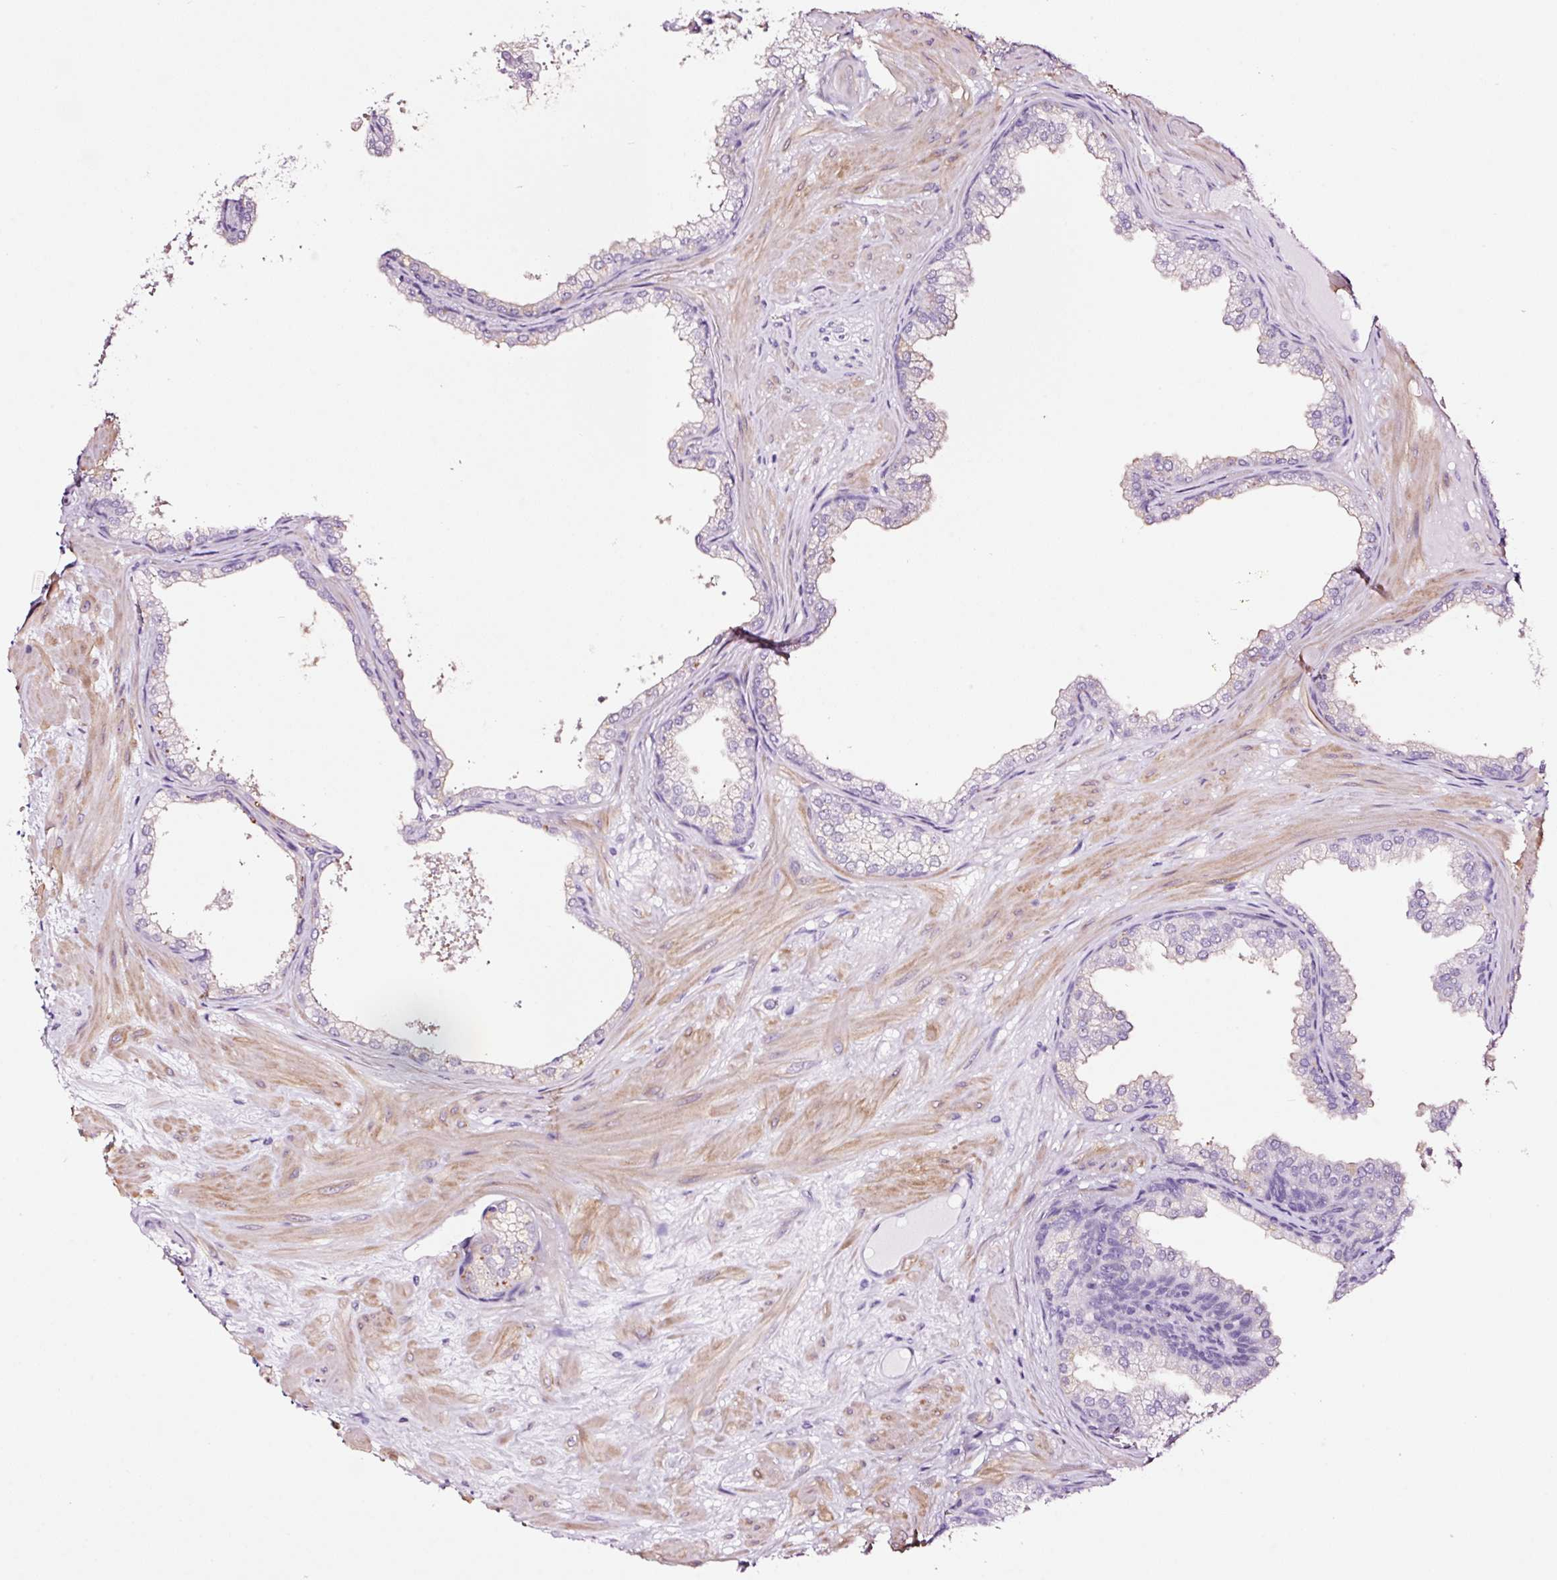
{"staining": {"intensity": "negative", "quantity": "none", "location": "none"}, "tissue": "prostate", "cell_type": "Glandular cells", "image_type": "normal", "snomed": [{"axis": "morphology", "description": "Normal tissue, NOS"}, {"axis": "topography", "description": "Prostate"}], "caption": "Image shows no significant protein staining in glandular cells of normal prostate.", "gene": "RTF2", "patient": {"sex": "male", "age": 37}}